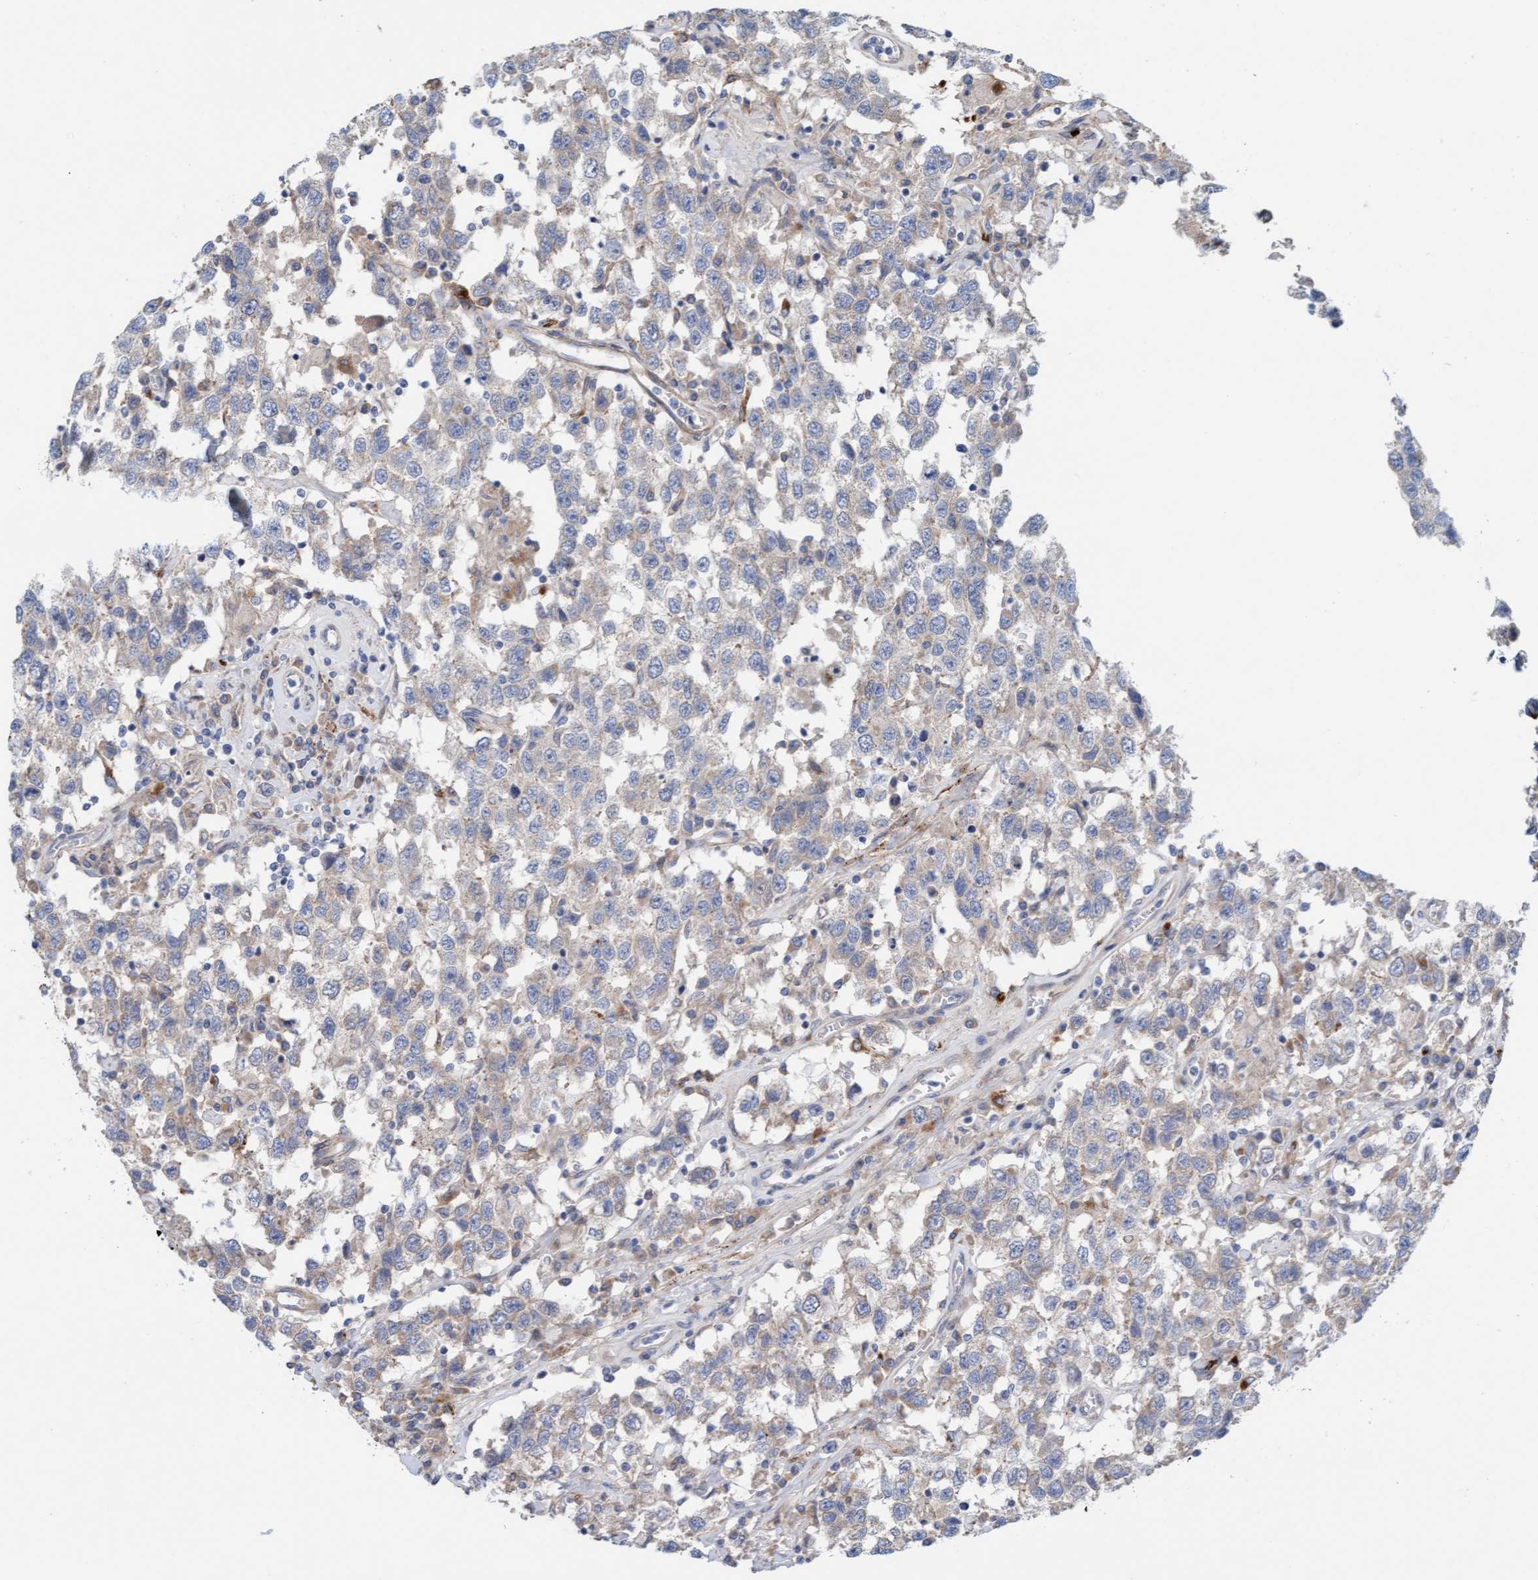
{"staining": {"intensity": "weak", "quantity": "<25%", "location": "cytoplasmic/membranous"}, "tissue": "testis cancer", "cell_type": "Tumor cells", "image_type": "cancer", "snomed": [{"axis": "morphology", "description": "Seminoma, NOS"}, {"axis": "topography", "description": "Testis"}], "caption": "Testis seminoma stained for a protein using immunohistochemistry (IHC) reveals no expression tumor cells.", "gene": "CDK5RAP3", "patient": {"sex": "male", "age": 41}}